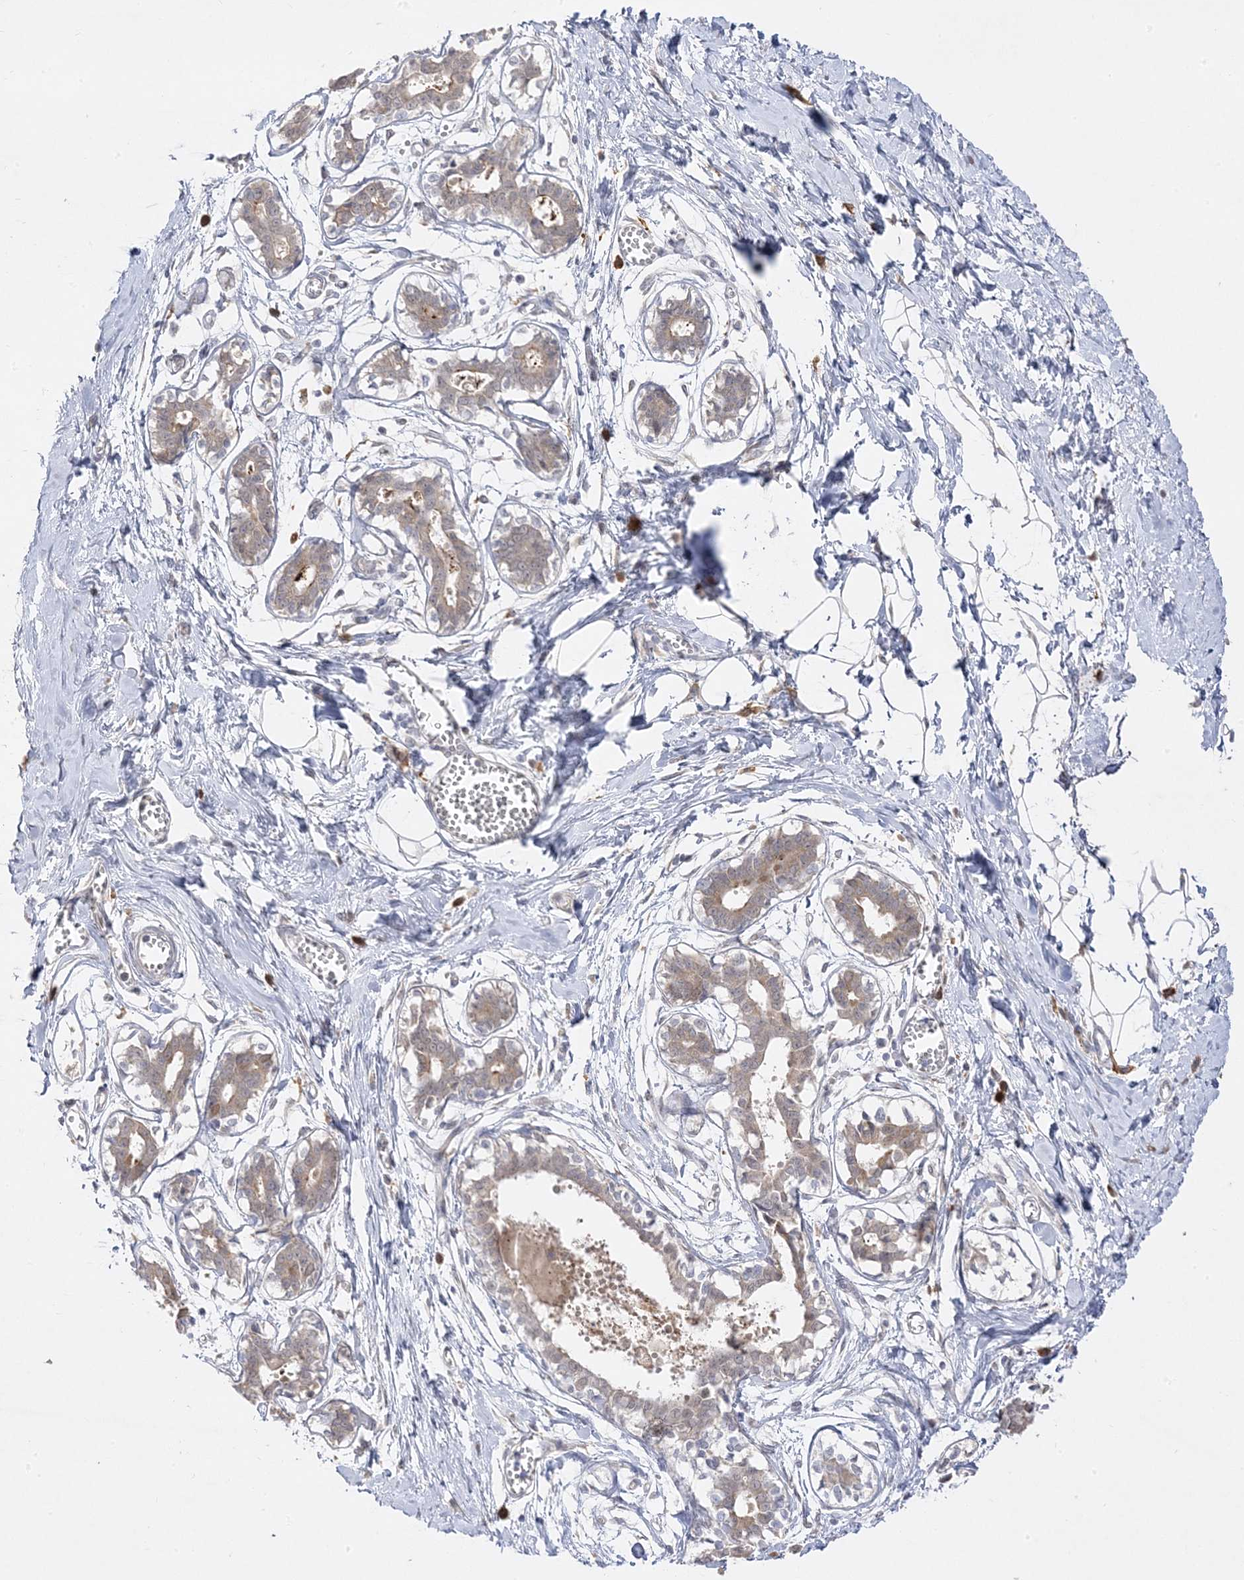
{"staining": {"intensity": "negative", "quantity": "none", "location": "none"}, "tissue": "breast", "cell_type": "Adipocytes", "image_type": "normal", "snomed": [{"axis": "morphology", "description": "Normal tissue, NOS"}, {"axis": "topography", "description": "Breast"}], "caption": "DAB immunohistochemical staining of benign breast displays no significant positivity in adipocytes.", "gene": "C2CD2", "patient": {"sex": "female", "age": 27}}